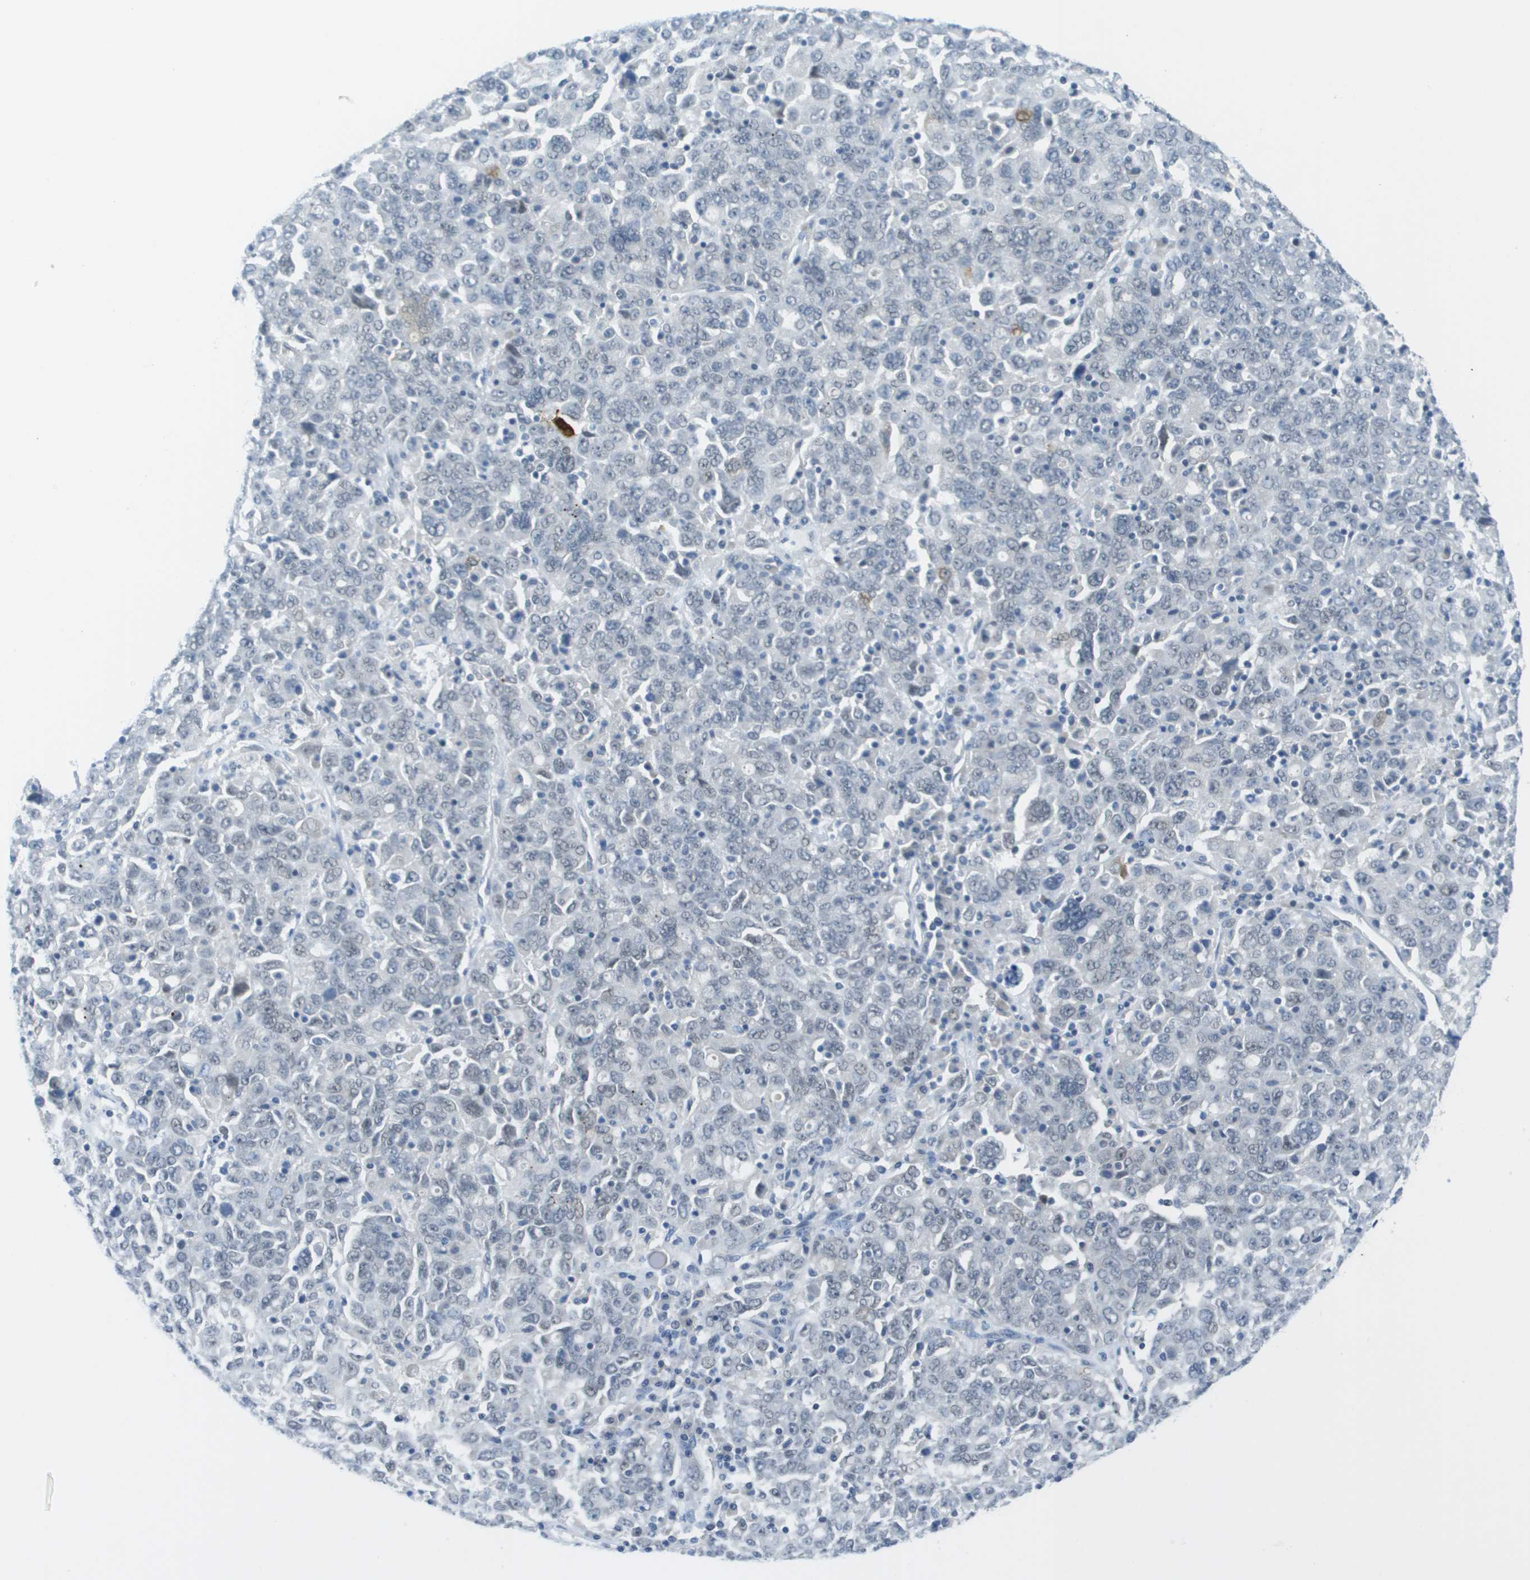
{"staining": {"intensity": "negative", "quantity": "none", "location": "none"}, "tissue": "ovarian cancer", "cell_type": "Tumor cells", "image_type": "cancer", "snomed": [{"axis": "morphology", "description": "Carcinoma, endometroid"}, {"axis": "topography", "description": "Ovary"}], "caption": "Immunohistochemistry micrograph of neoplastic tissue: ovarian cancer (endometroid carcinoma) stained with DAB (3,3'-diaminobenzidine) demonstrates no significant protein expression in tumor cells.", "gene": "ARID1B", "patient": {"sex": "female", "age": 62}}